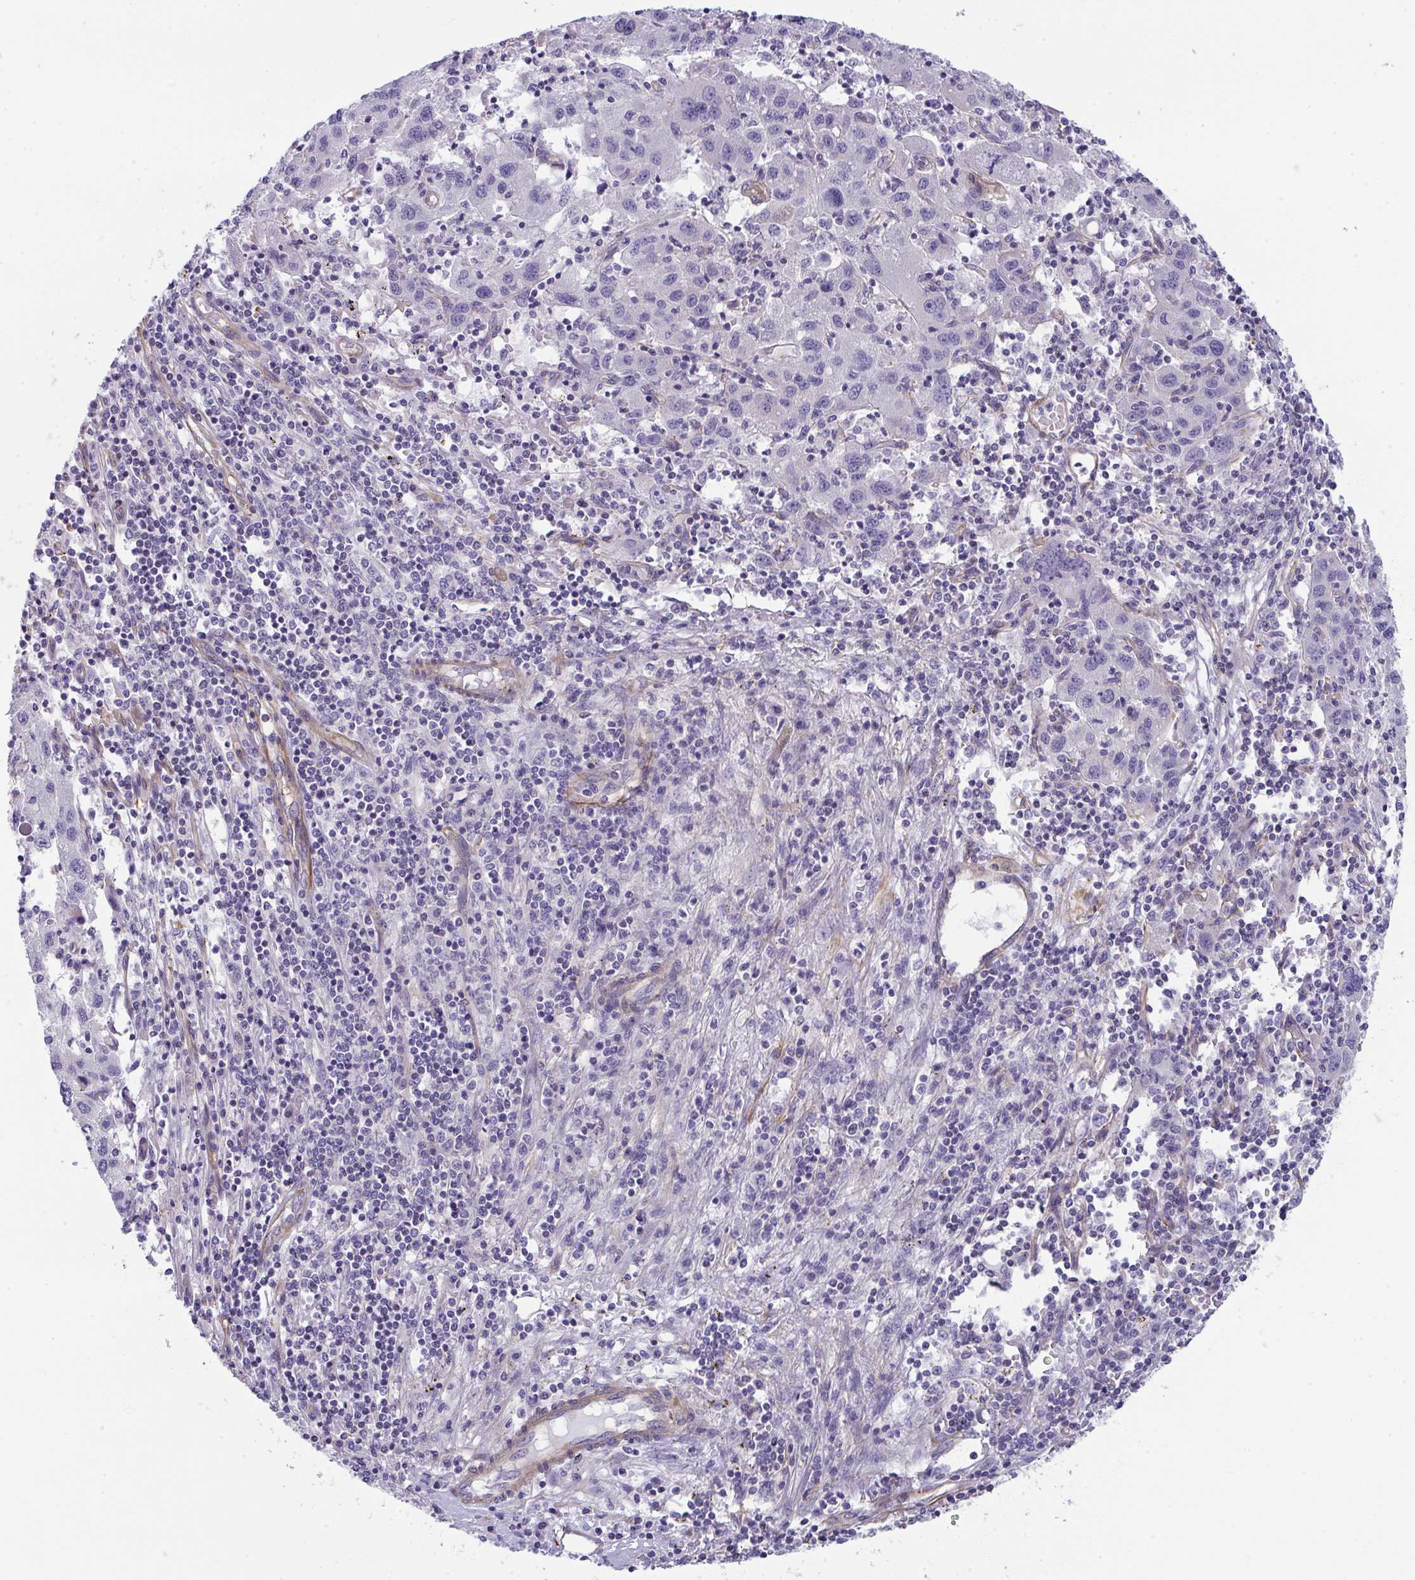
{"staining": {"intensity": "negative", "quantity": "none", "location": "none"}, "tissue": "liver cancer", "cell_type": "Tumor cells", "image_type": "cancer", "snomed": [{"axis": "morphology", "description": "Carcinoma, Hepatocellular, NOS"}, {"axis": "topography", "description": "Liver"}], "caption": "Tumor cells are negative for brown protein staining in liver hepatocellular carcinoma. The staining is performed using DAB brown chromogen with nuclei counter-stained in using hematoxylin.", "gene": "MYL12A", "patient": {"sex": "female", "age": 77}}